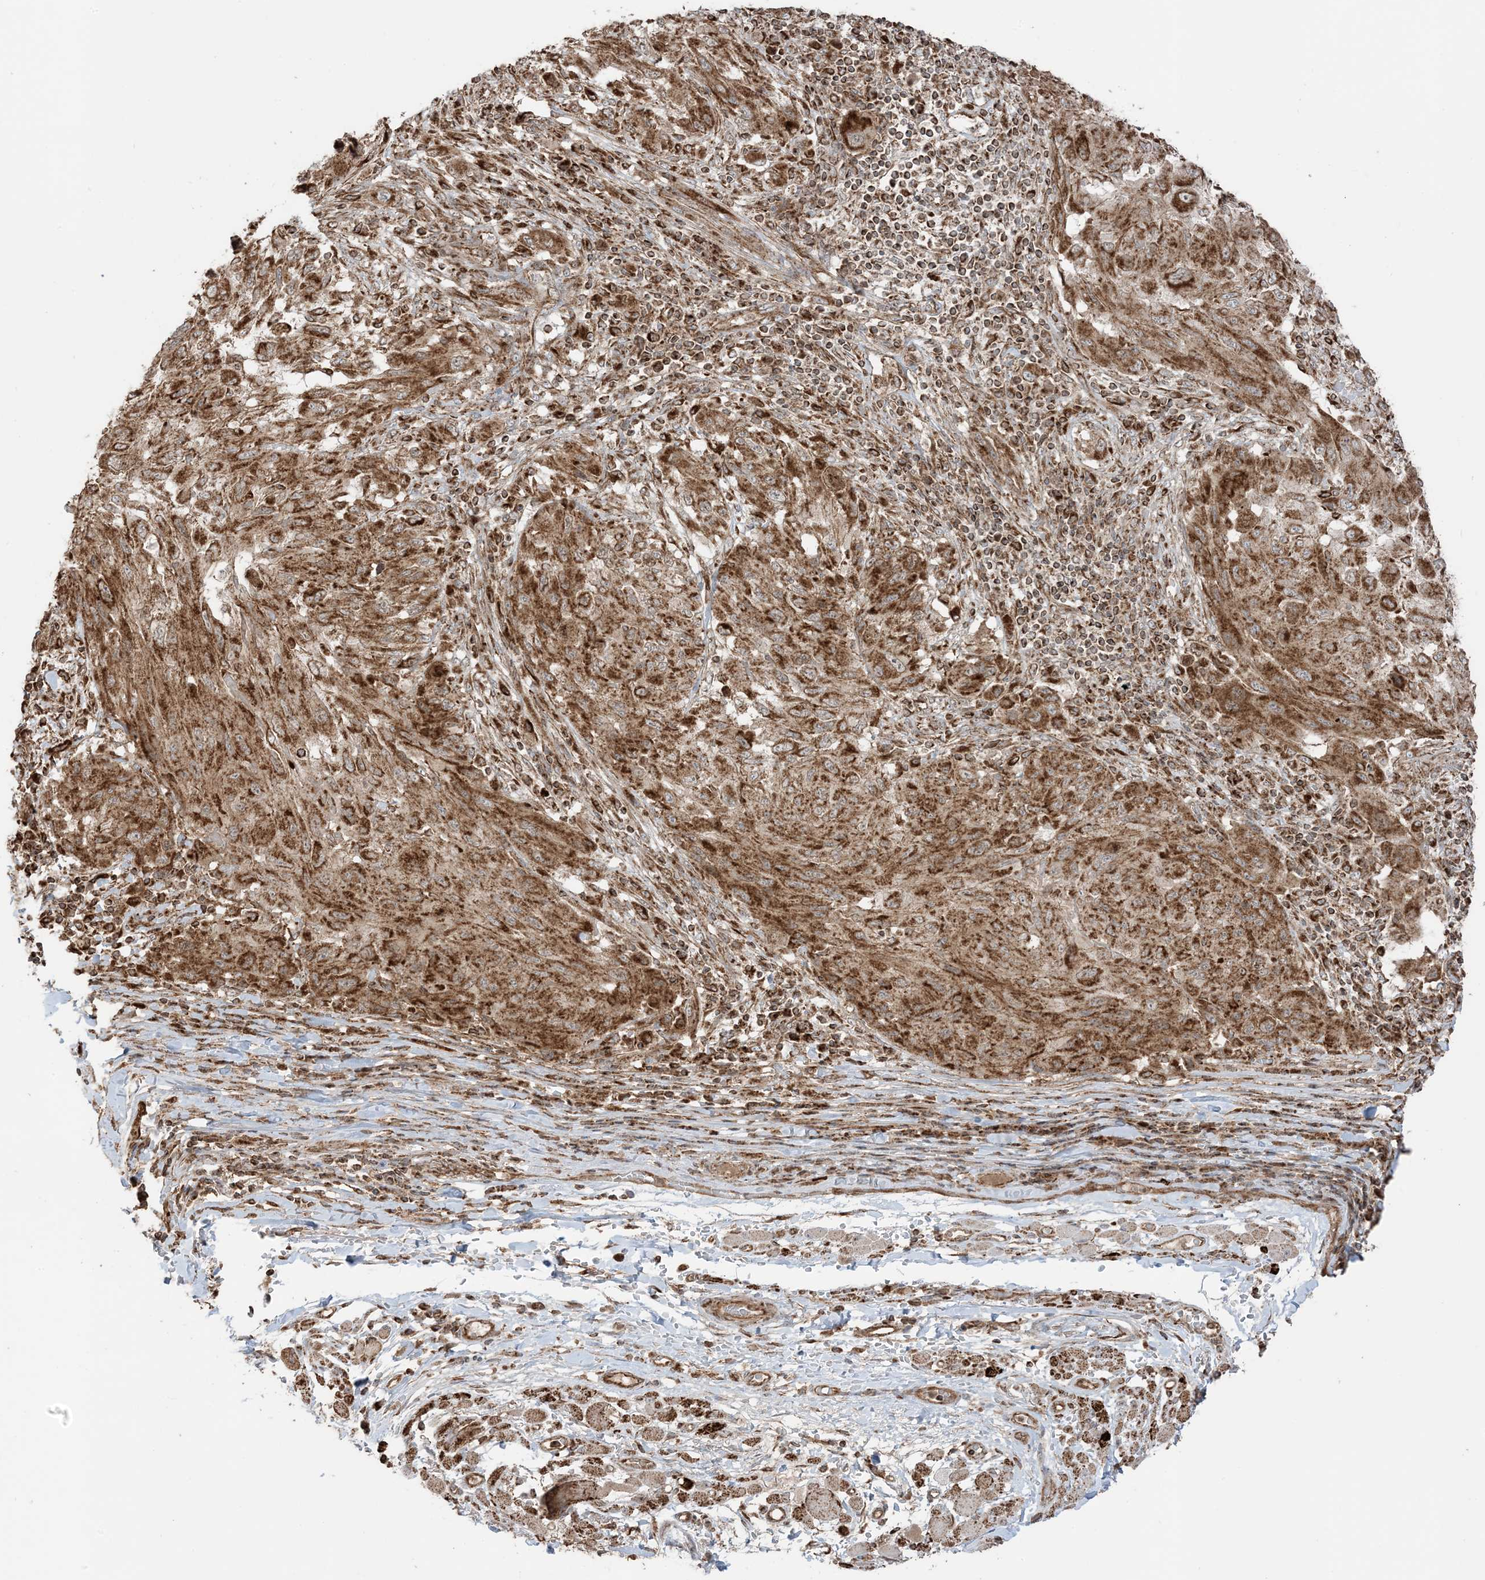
{"staining": {"intensity": "strong", "quantity": ">75%", "location": "cytoplasmic/membranous"}, "tissue": "melanoma", "cell_type": "Tumor cells", "image_type": "cancer", "snomed": [{"axis": "morphology", "description": "Malignant melanoma, NOS"}, {"axis": "topography", "description": "Skin"}], "caption": "IHC of malignant melanoma reveals high levels of strong cytoplasmic/membranous positivity in about >75% of tumor cells. Immunohistochemistry stains the protein of interest in brown and the nuclei are stained blue.", "gene": "N4BP3", "patient": {"sex": "female", "age": 91}}